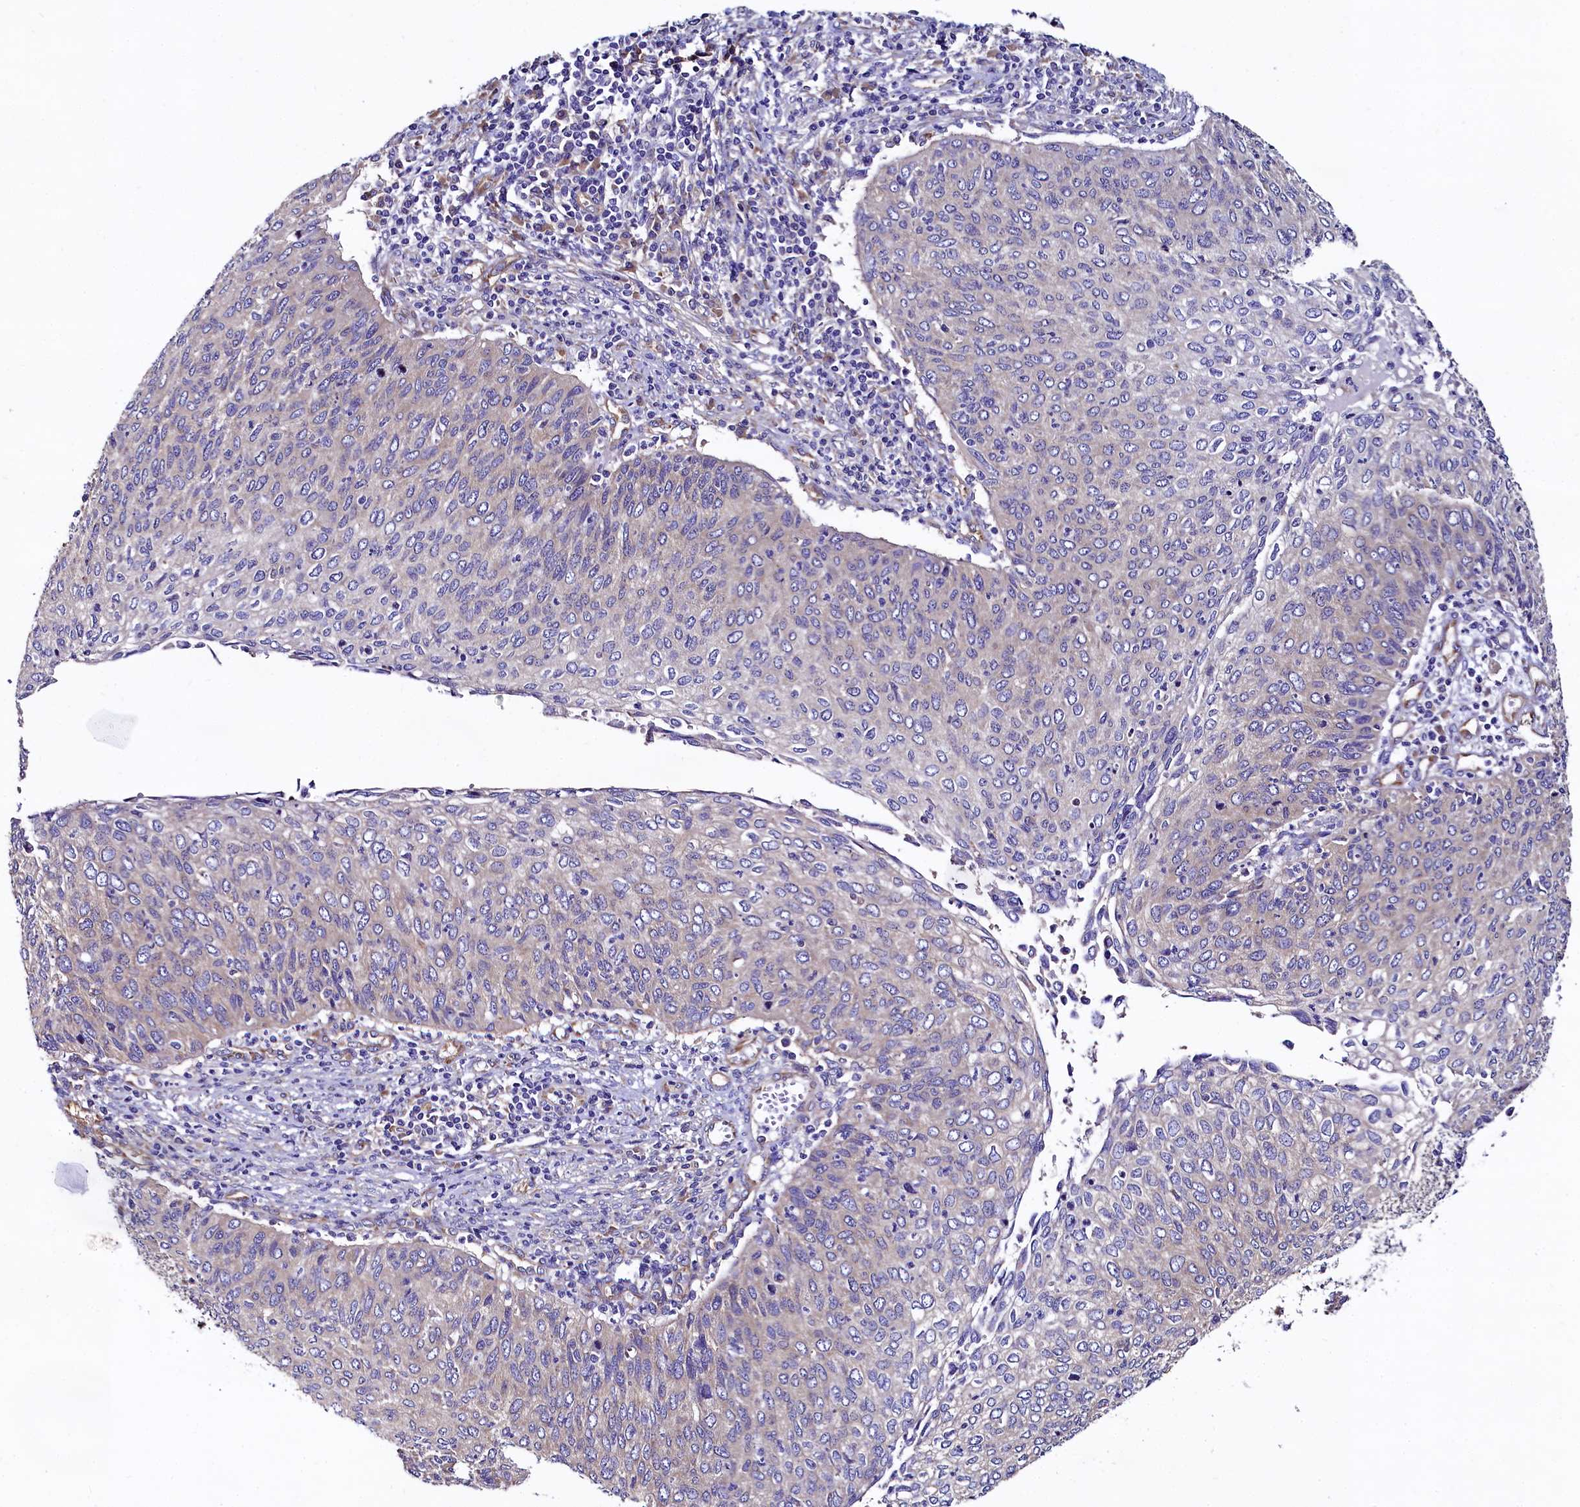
{"staining": {"intensity": "negative", "quantity": "none", "location": "none"}, "tissue": "cervical cancer", "cell_type": "Tumor cells", "image_type": "cancer", "snomed": [{"axis": "morphology", "description": "Squamous cell carcinoma, NOS"}, {"axis": "topography", "description": "Cervix"}], "caption": "Tumor cells are negative for brown protein staining in cervical cancer (squamous cell carcinoma).", "gene": "QARS1", "patient": {"sex": "female", "age": 38}}